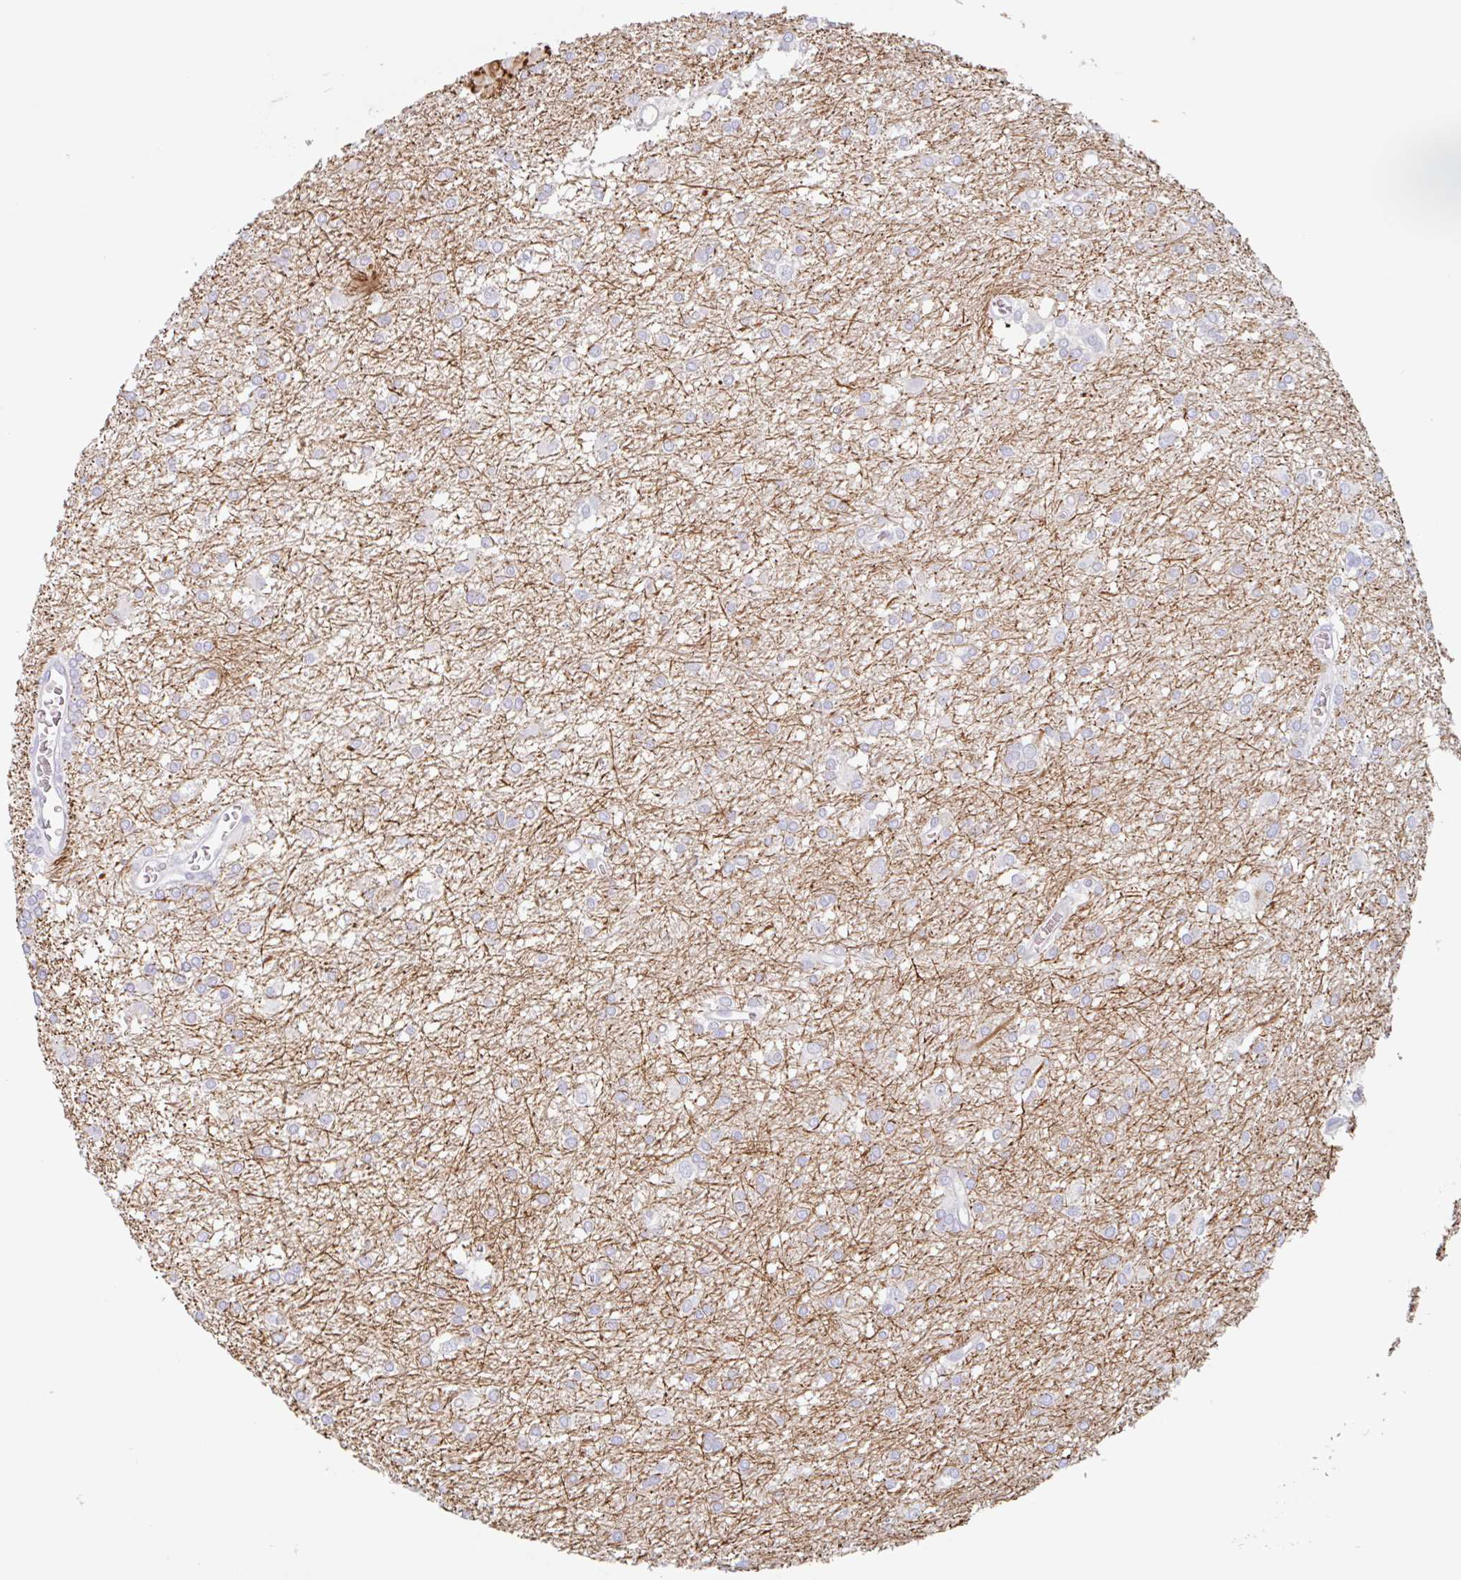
{"staining": {"intensity": "negative", "quantity": "none", "location": "none"}, "tissue": "glioma", "cell_type": "Tumor cells", "image_type": "cancer", "snomed": [{"axis": "morphology", "description": "Glioma, malignant, High grade"}, {"axis": "topography", "description": "Brain"}], "caption": "Photomicrograph shows no protein staining in tumor cells of glioma tissue.", "gene": "EMC4", "patient": {"sex": "male", "age": 48}}